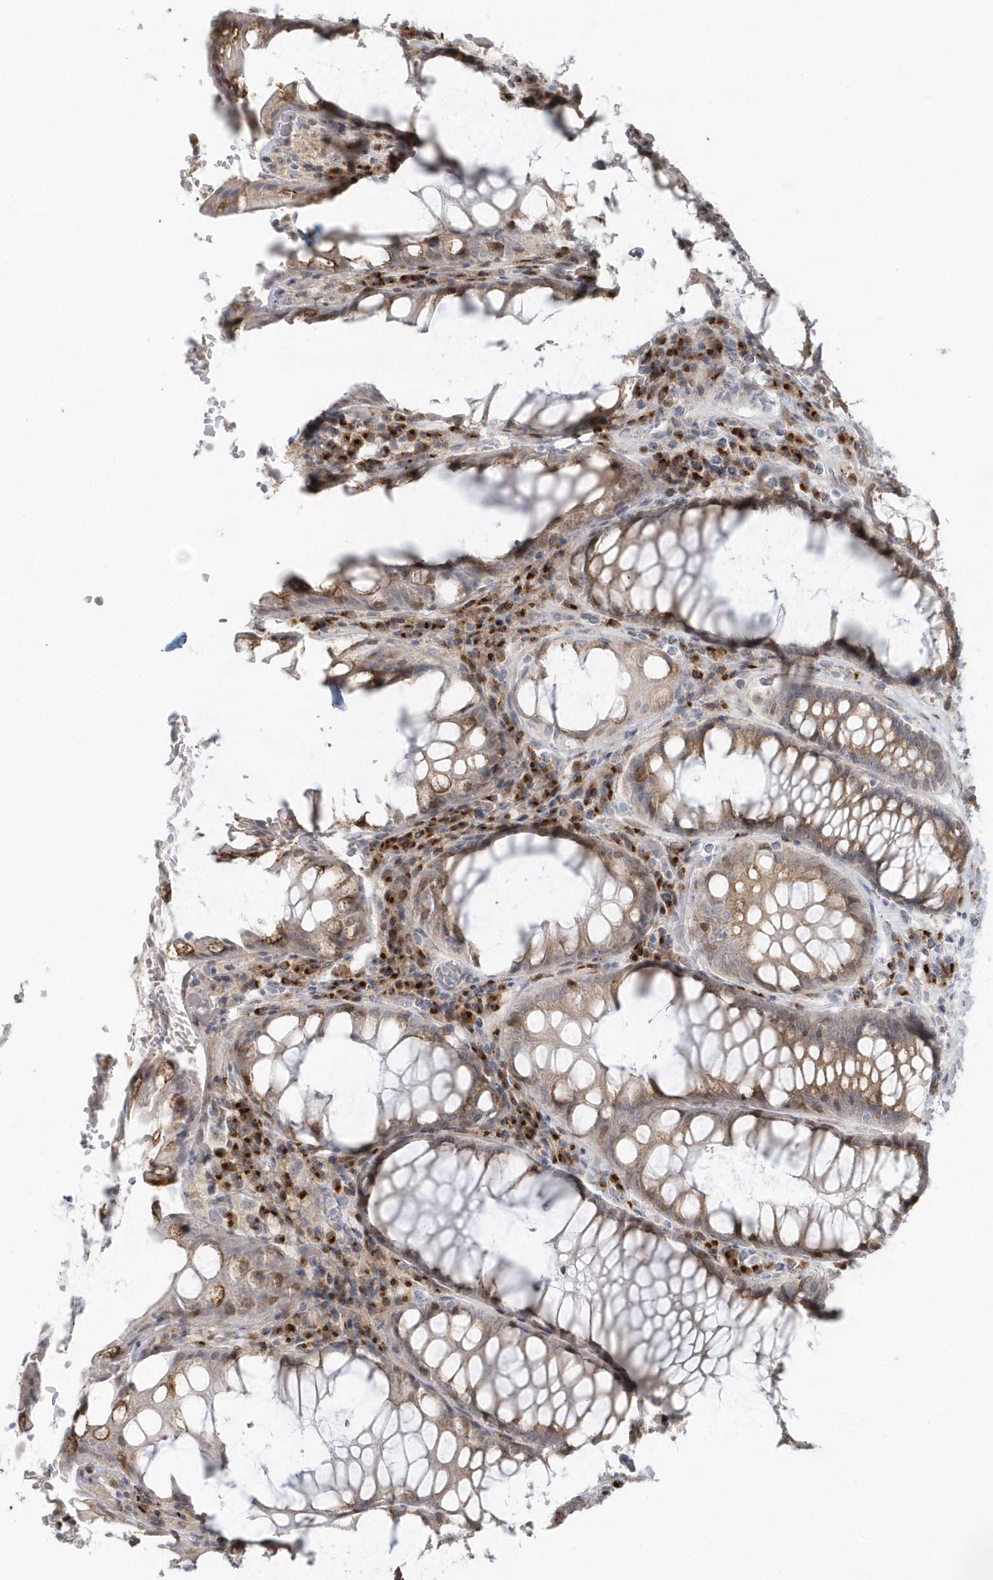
{"staining": {"intensity": "moderate", "quantity": ">75%", "location": "cytoplasmic/membranous"}, "tissue": "rectum", "cell_type": "Glandular cells", "image_type": "normal", "snomed": [{"axis": "morphology", "description": "Normal tissue, NOS"}, {"axis": "topography", "description": "Rectum"}], "caption": "Approximately >75% of glandular cells in normal human rectum demonstrate moderate cytoplasmic/membranous protein staining as visualized by brown immunohistochemical staining.", "gene": "DHFR", "patient": {"sex": "male", "age": 64}}